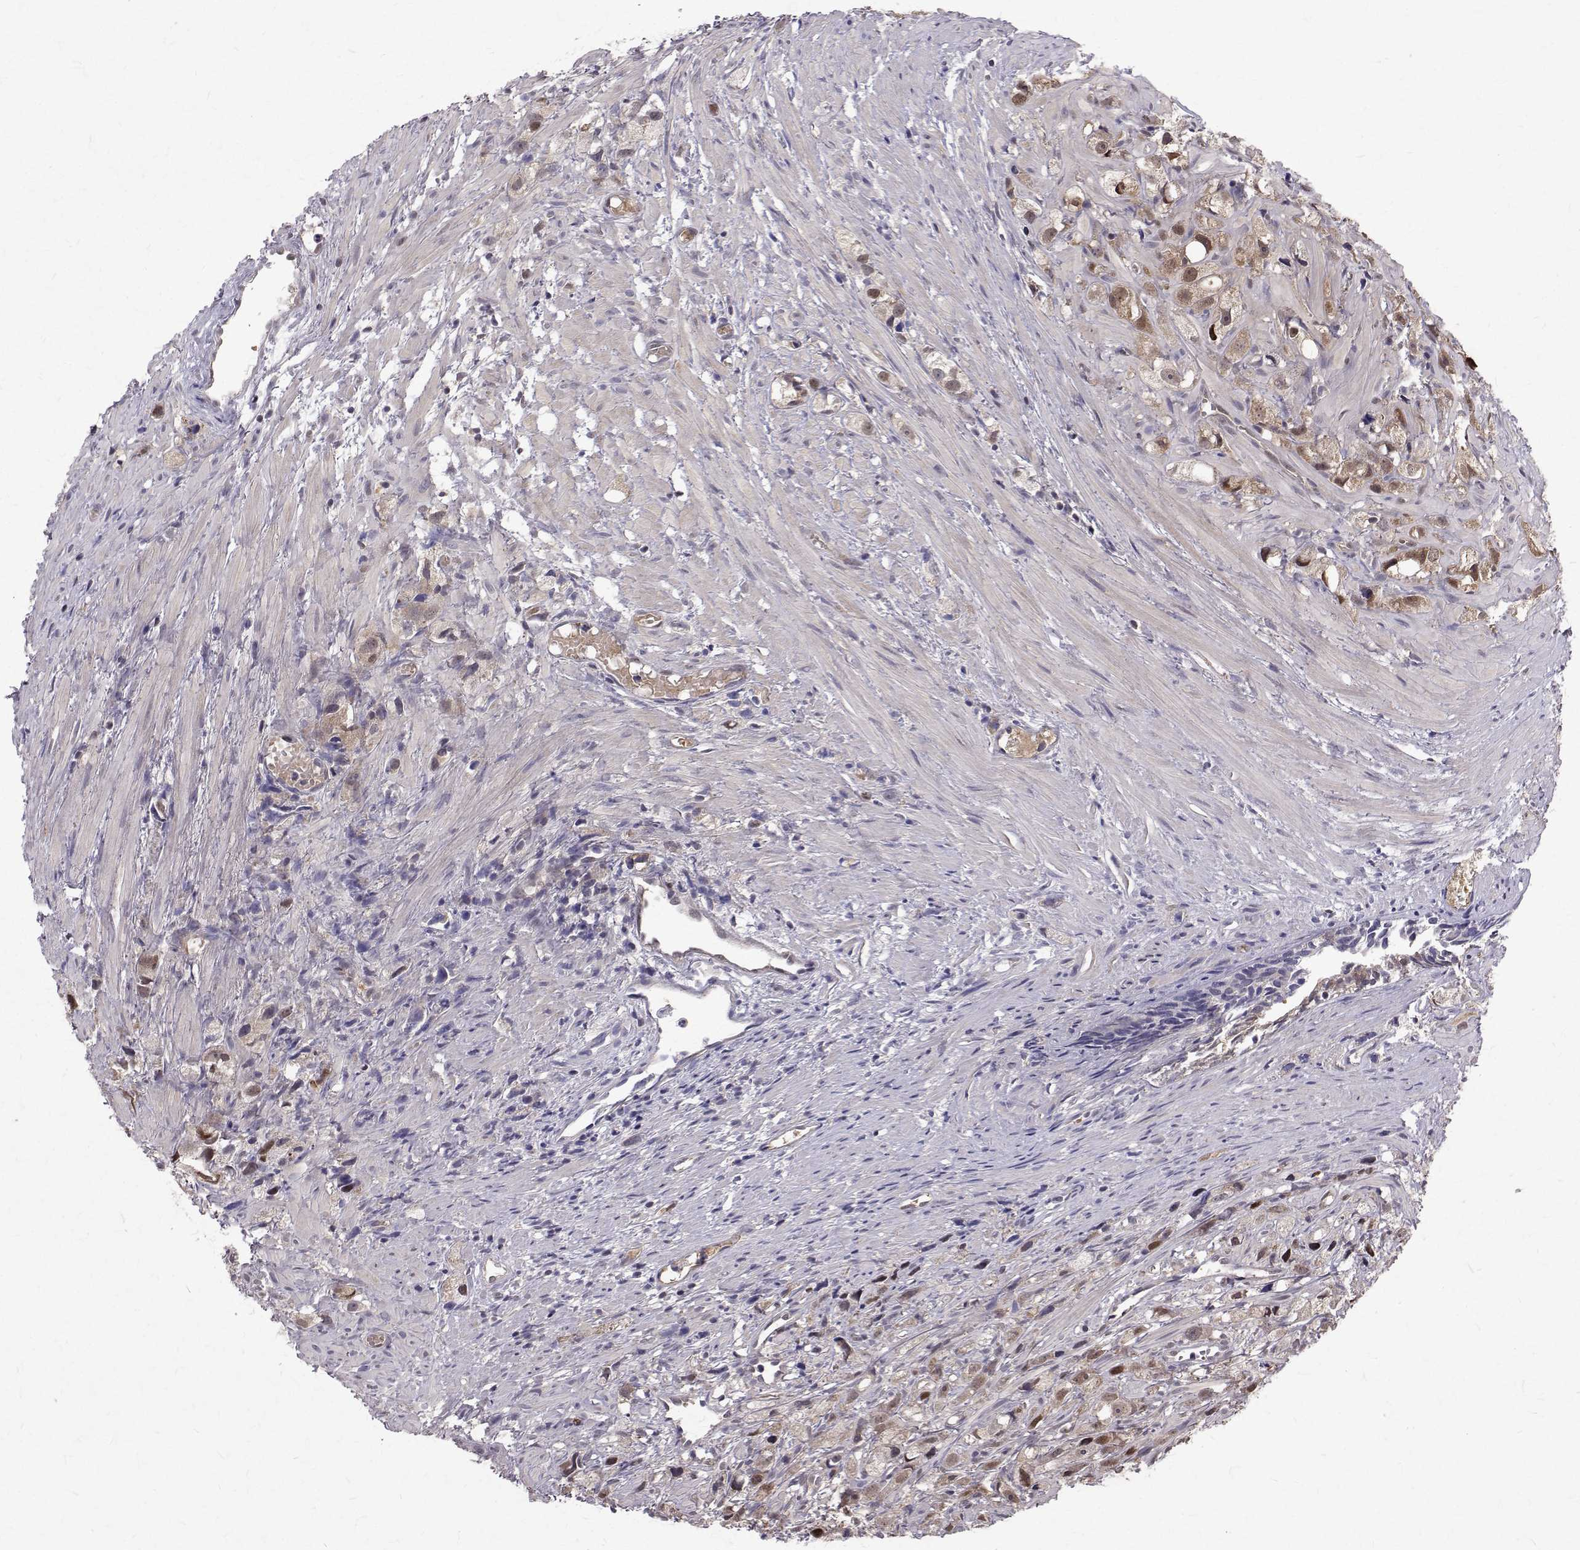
{"staining": {"intensity": "moderate", "quantity": ">75%", "location": "cytoplasmic/membranous,nuclear"}, "tissue": "prostate cancer", "cell_type": "Tumor cells", "image_type": "cancer", "snomed": [{"axis": "morphology", "description": "Adenocarcinoma, High grade"}, {"axis": "topography", "description": "Prostate"}], "caption": "Adenocarcinoma (high-grade) (prostate) stained for a protein (brown) demonstrates moderate cytoplasmic/membranous and nuclear positive staining in approximately >75% of tumor cells.", "gene": "NIF3L1", "patient": {"sex": "male", "age": 75}}